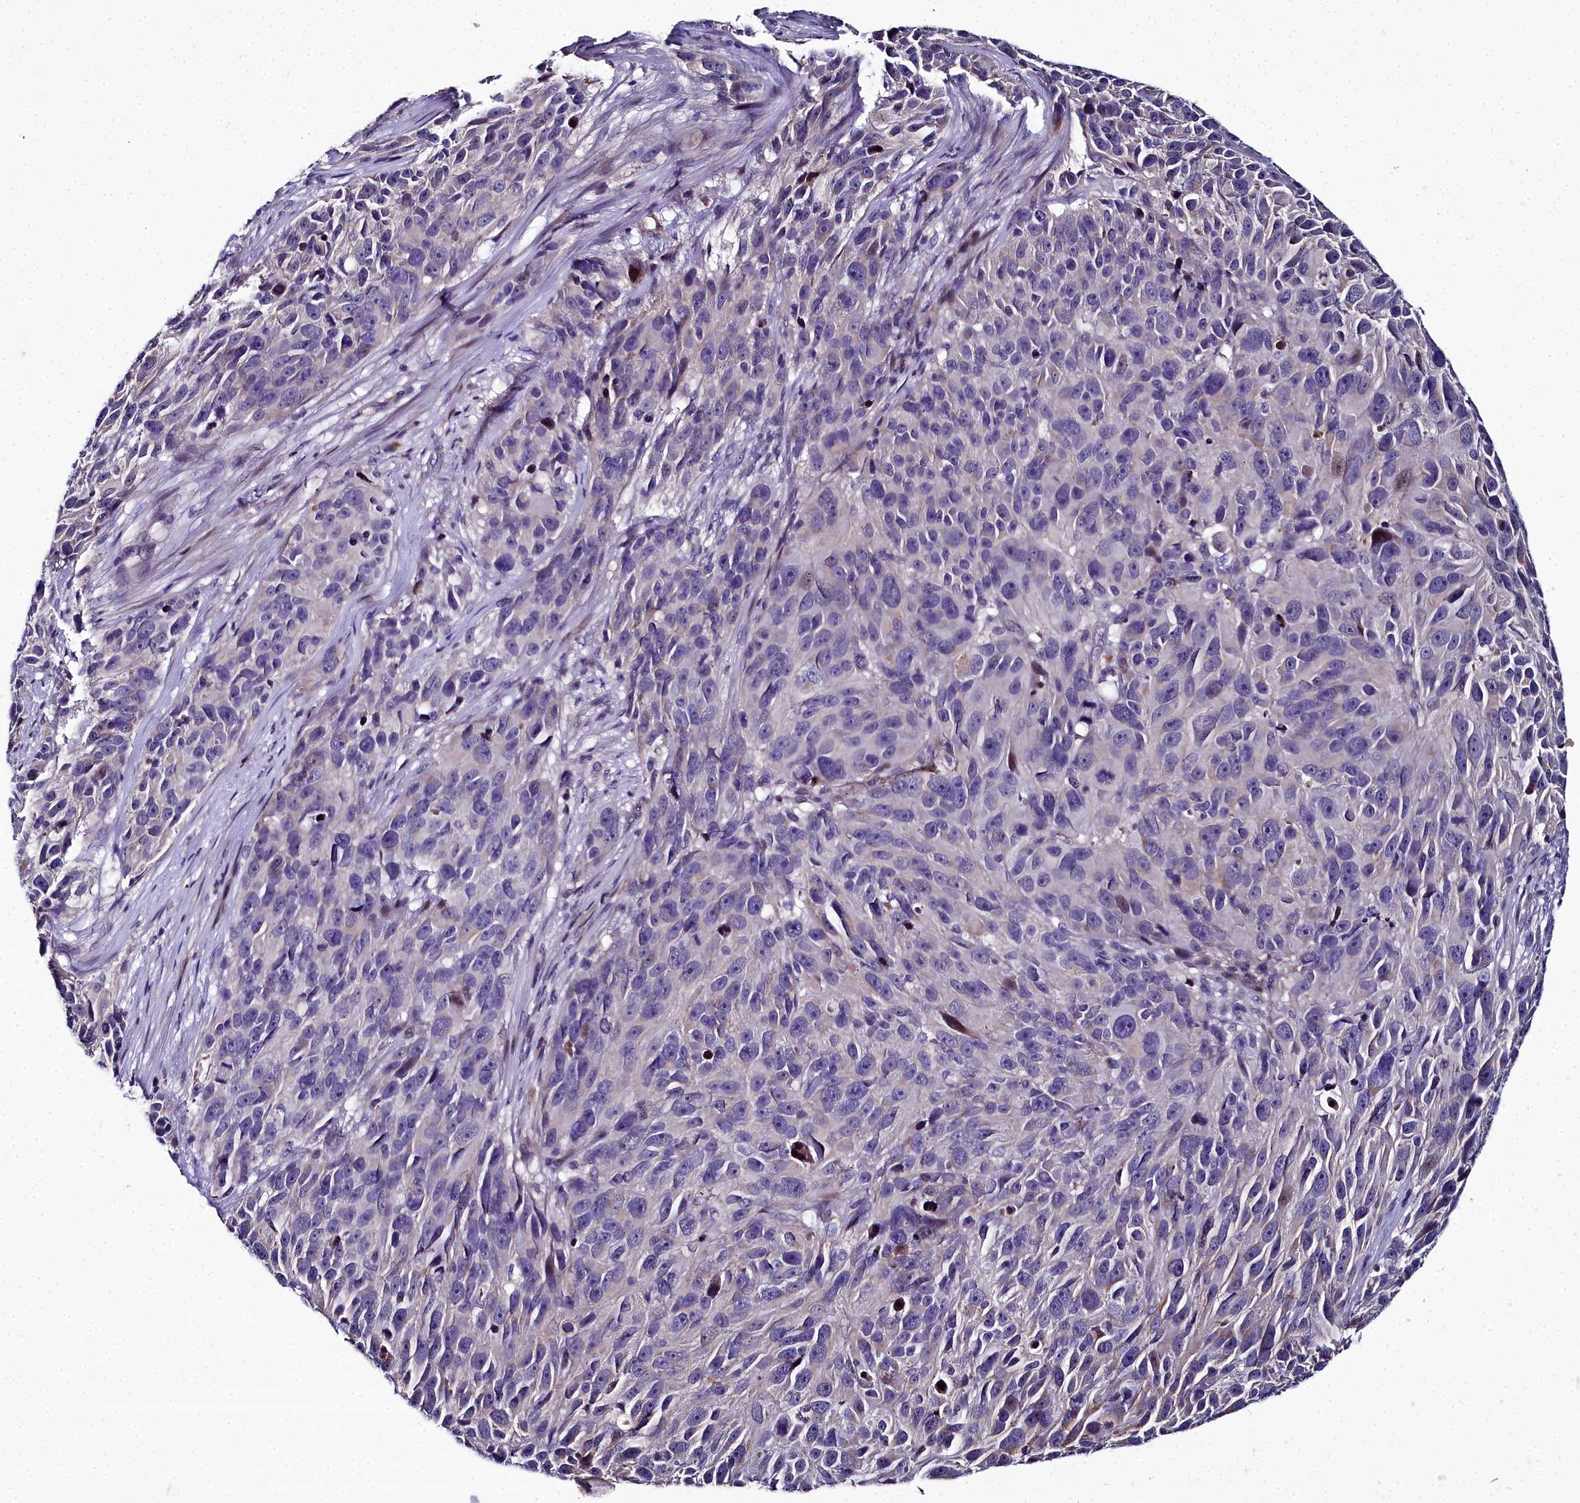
{"staining": {"intensity": "negative", "quantity": "none", "location": "none"}, "tissue": "melanoma", "cell_type": "Tumor cells", "image_type": "cancer", "snomed": [{"axis": "morphology", "description": "Malignant melanoma, NOS"}, {"axis": "topography", "description": "Skin"}], "caption": "An IHC histopathology image of melanoma is shown. There is no staining in tumor cells of melanoma.", "gene": "NT5M", "patient": {"sex": "male", "age": 84}}